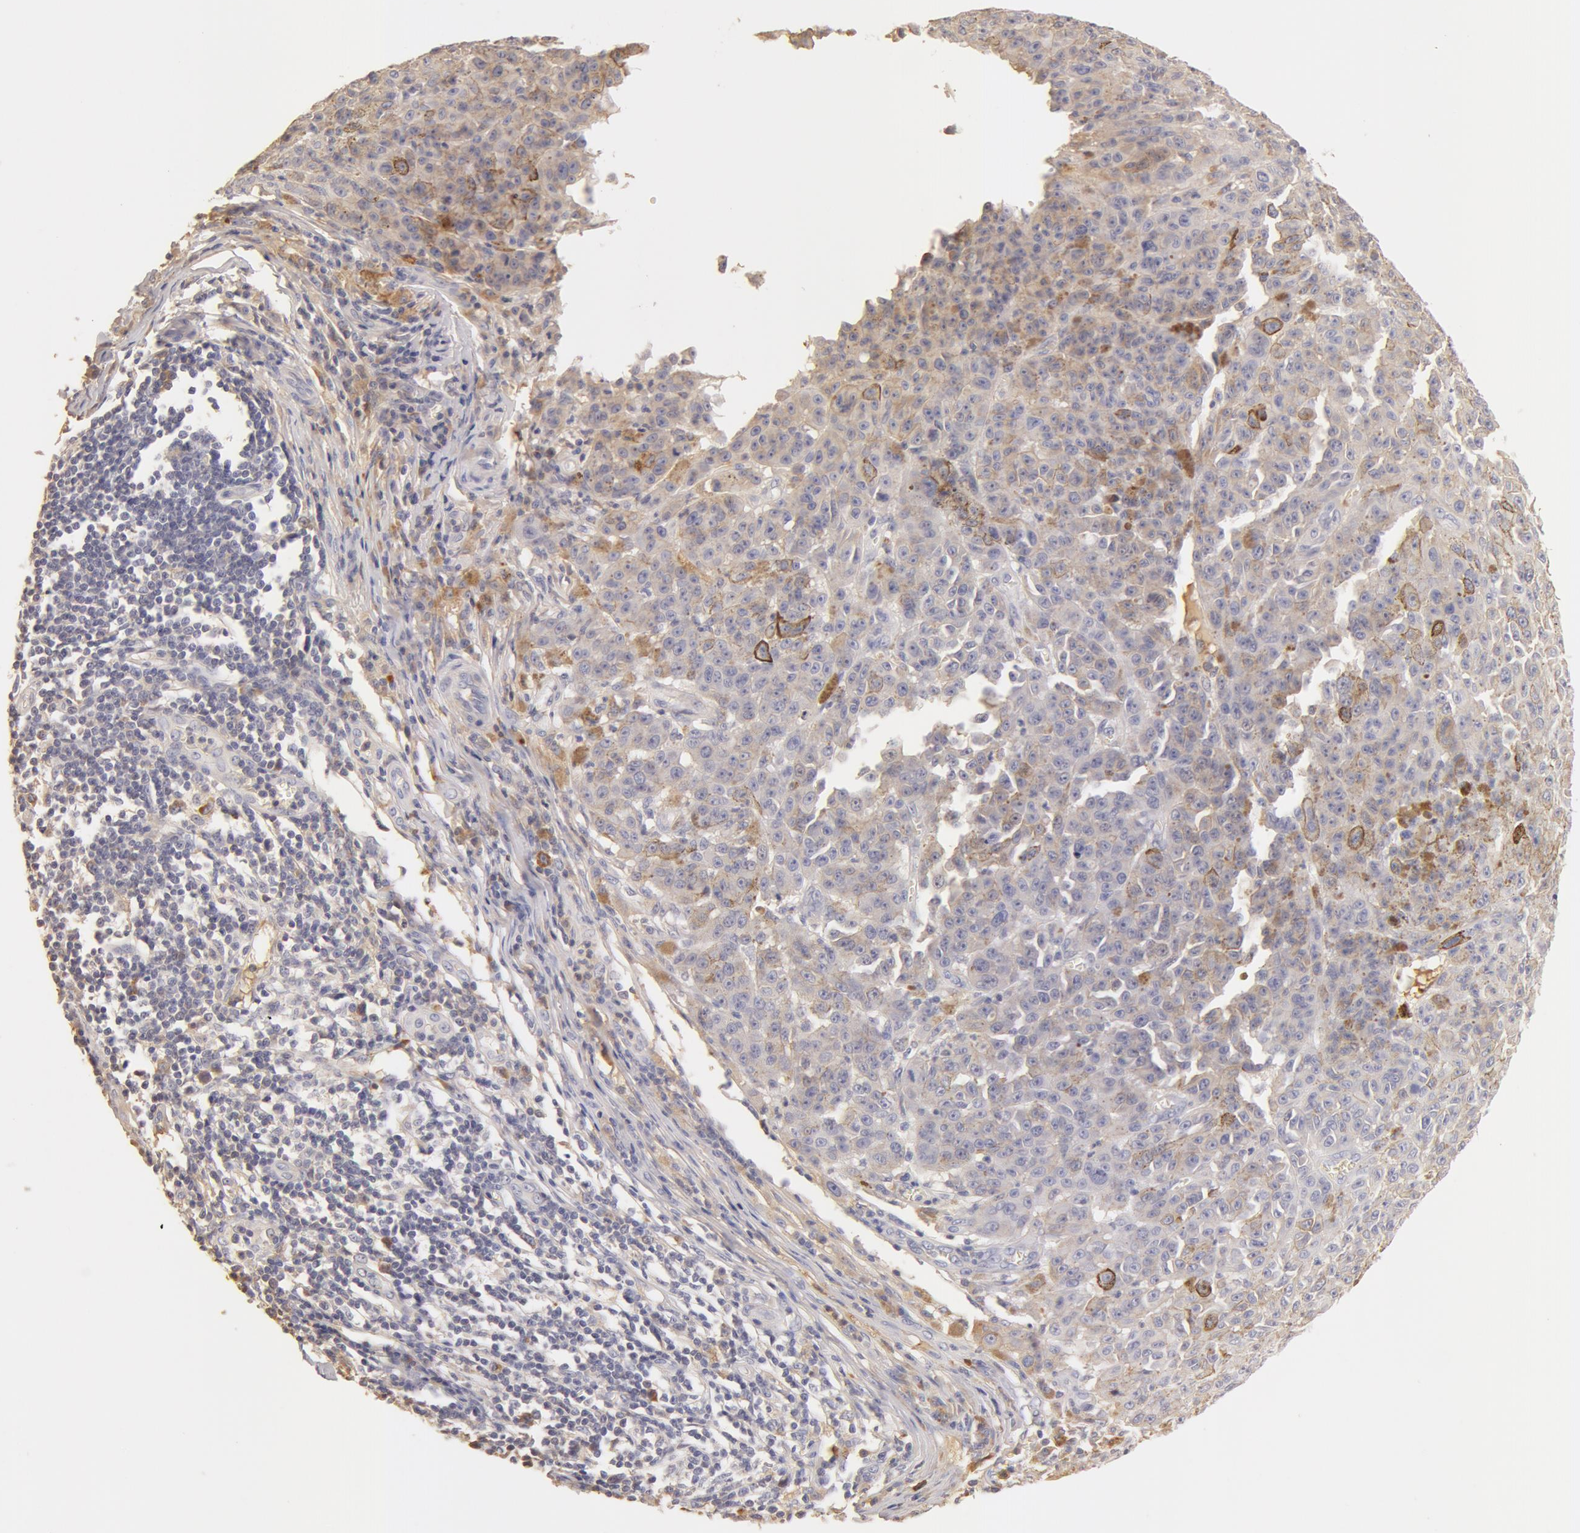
{"staining": {"intensity": "weak", "quantity": ">75%", "location": "cytoplasmic/membranous"}, "tissue": "melanoma", "cell_type": "Tumor cells", "image_type": "cancer", "snomed": [{"axis": "morphology", "description": "Malignant melanoma, NOS"}, {"axis": "topography", "description": "Skin"}], "caption": "A photomicrograph showing weak cytoplasmic/membranous positivity in approximately >75% of tumor cells in malignant melanoma, as visualized by brown immunohistochemical staining.", "gene": "TF", "patient": {"sex": "male", "age": 64}}